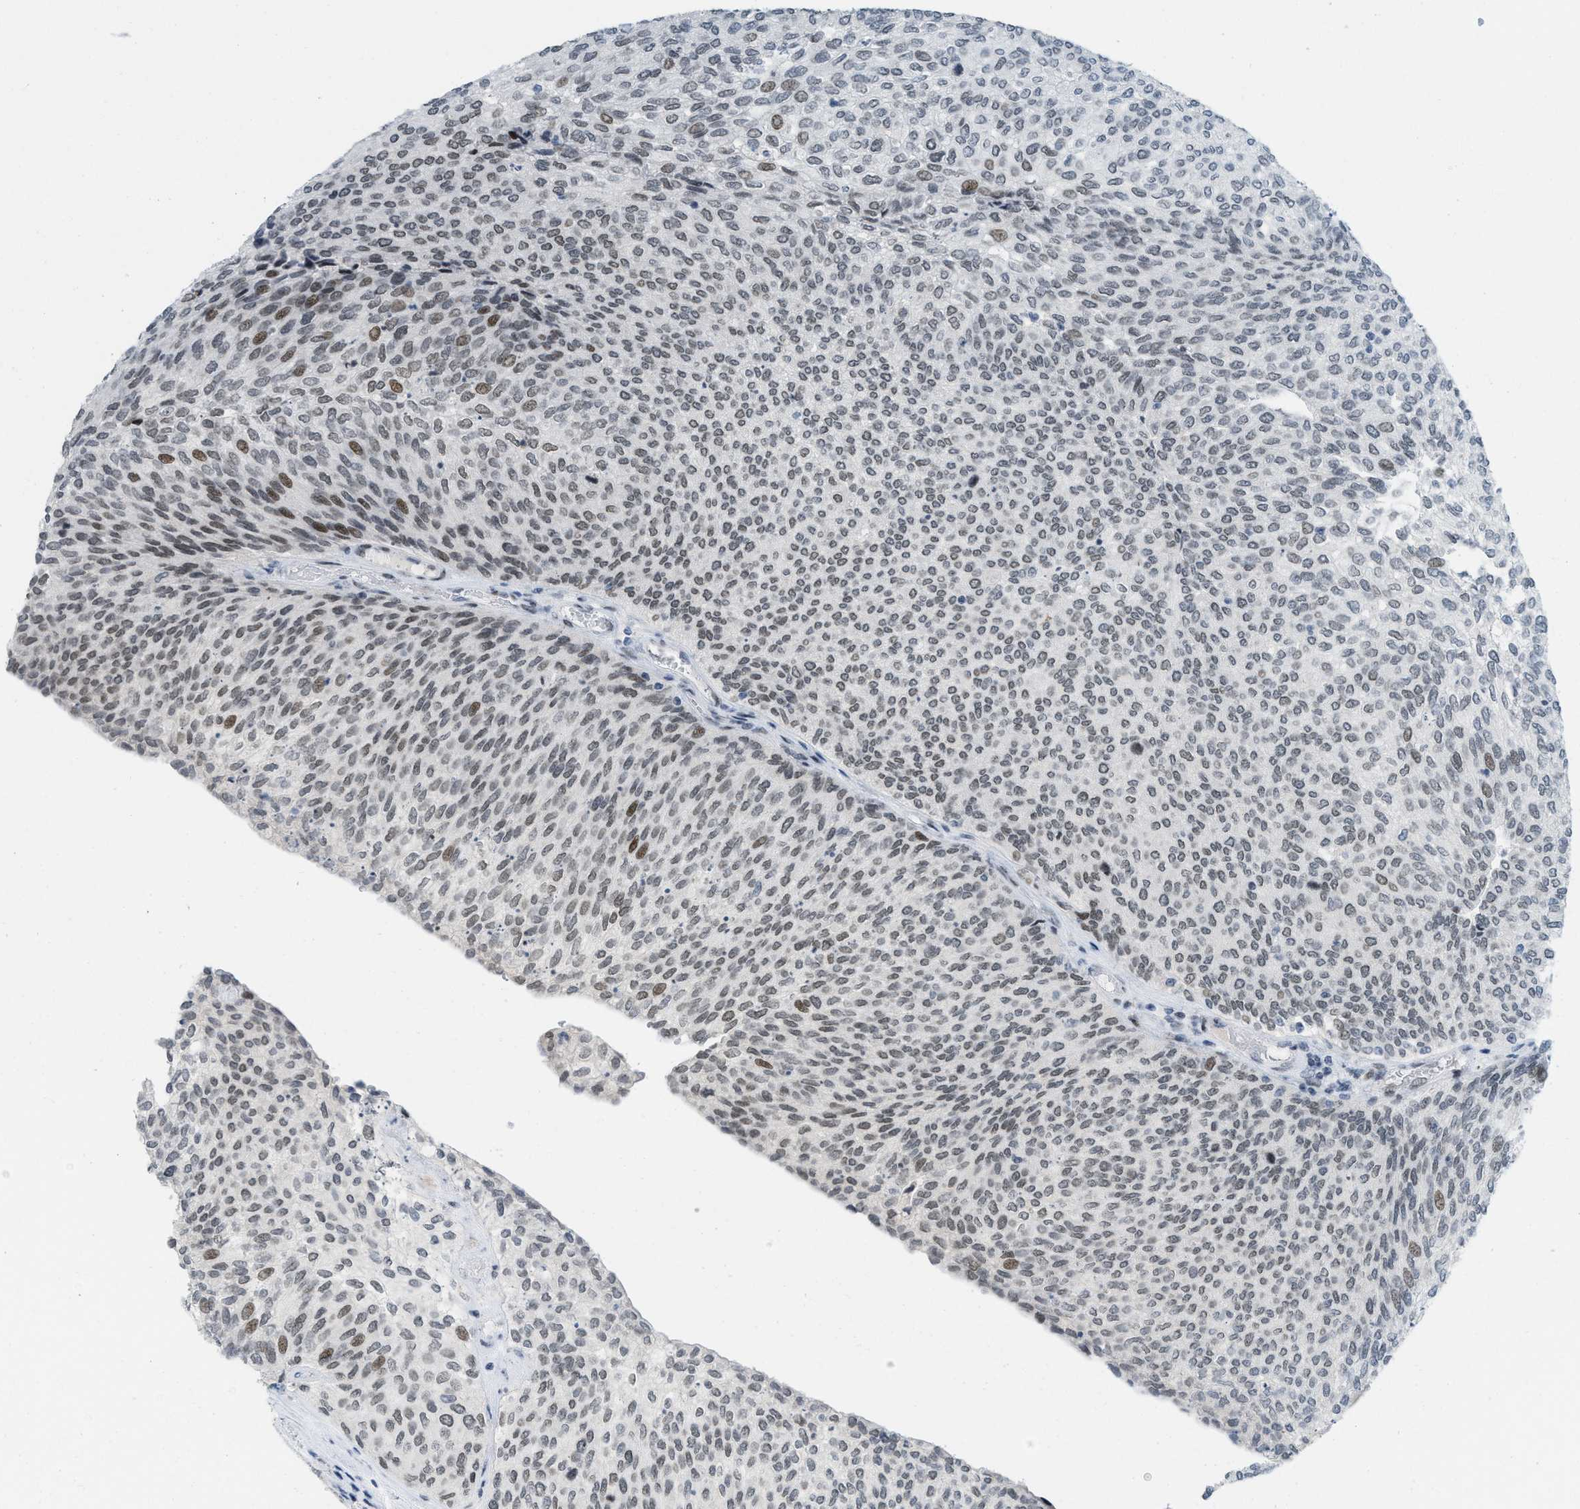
{"staining": {"intensity": "moderate", "quantity": ">75%", "location": "nuclear"}, "tissue": "urothelial cancer", "cell_type": "Tumor cells", "image_type": "cancer", "snomed": [{"axis": "morphology", "description": "Urothelial carcinoma, Low grade"}, {"axis": "topography", "description": "Urinary bladder"}], "caption": "A high-resolution photomicrograph shows IHC staining of urothelial cancer, which reveals moderate nuclear expression in approximately >75% of tumor cells.", "gene": "PBX1", "patient": {"sex": "female", "age": 79}}